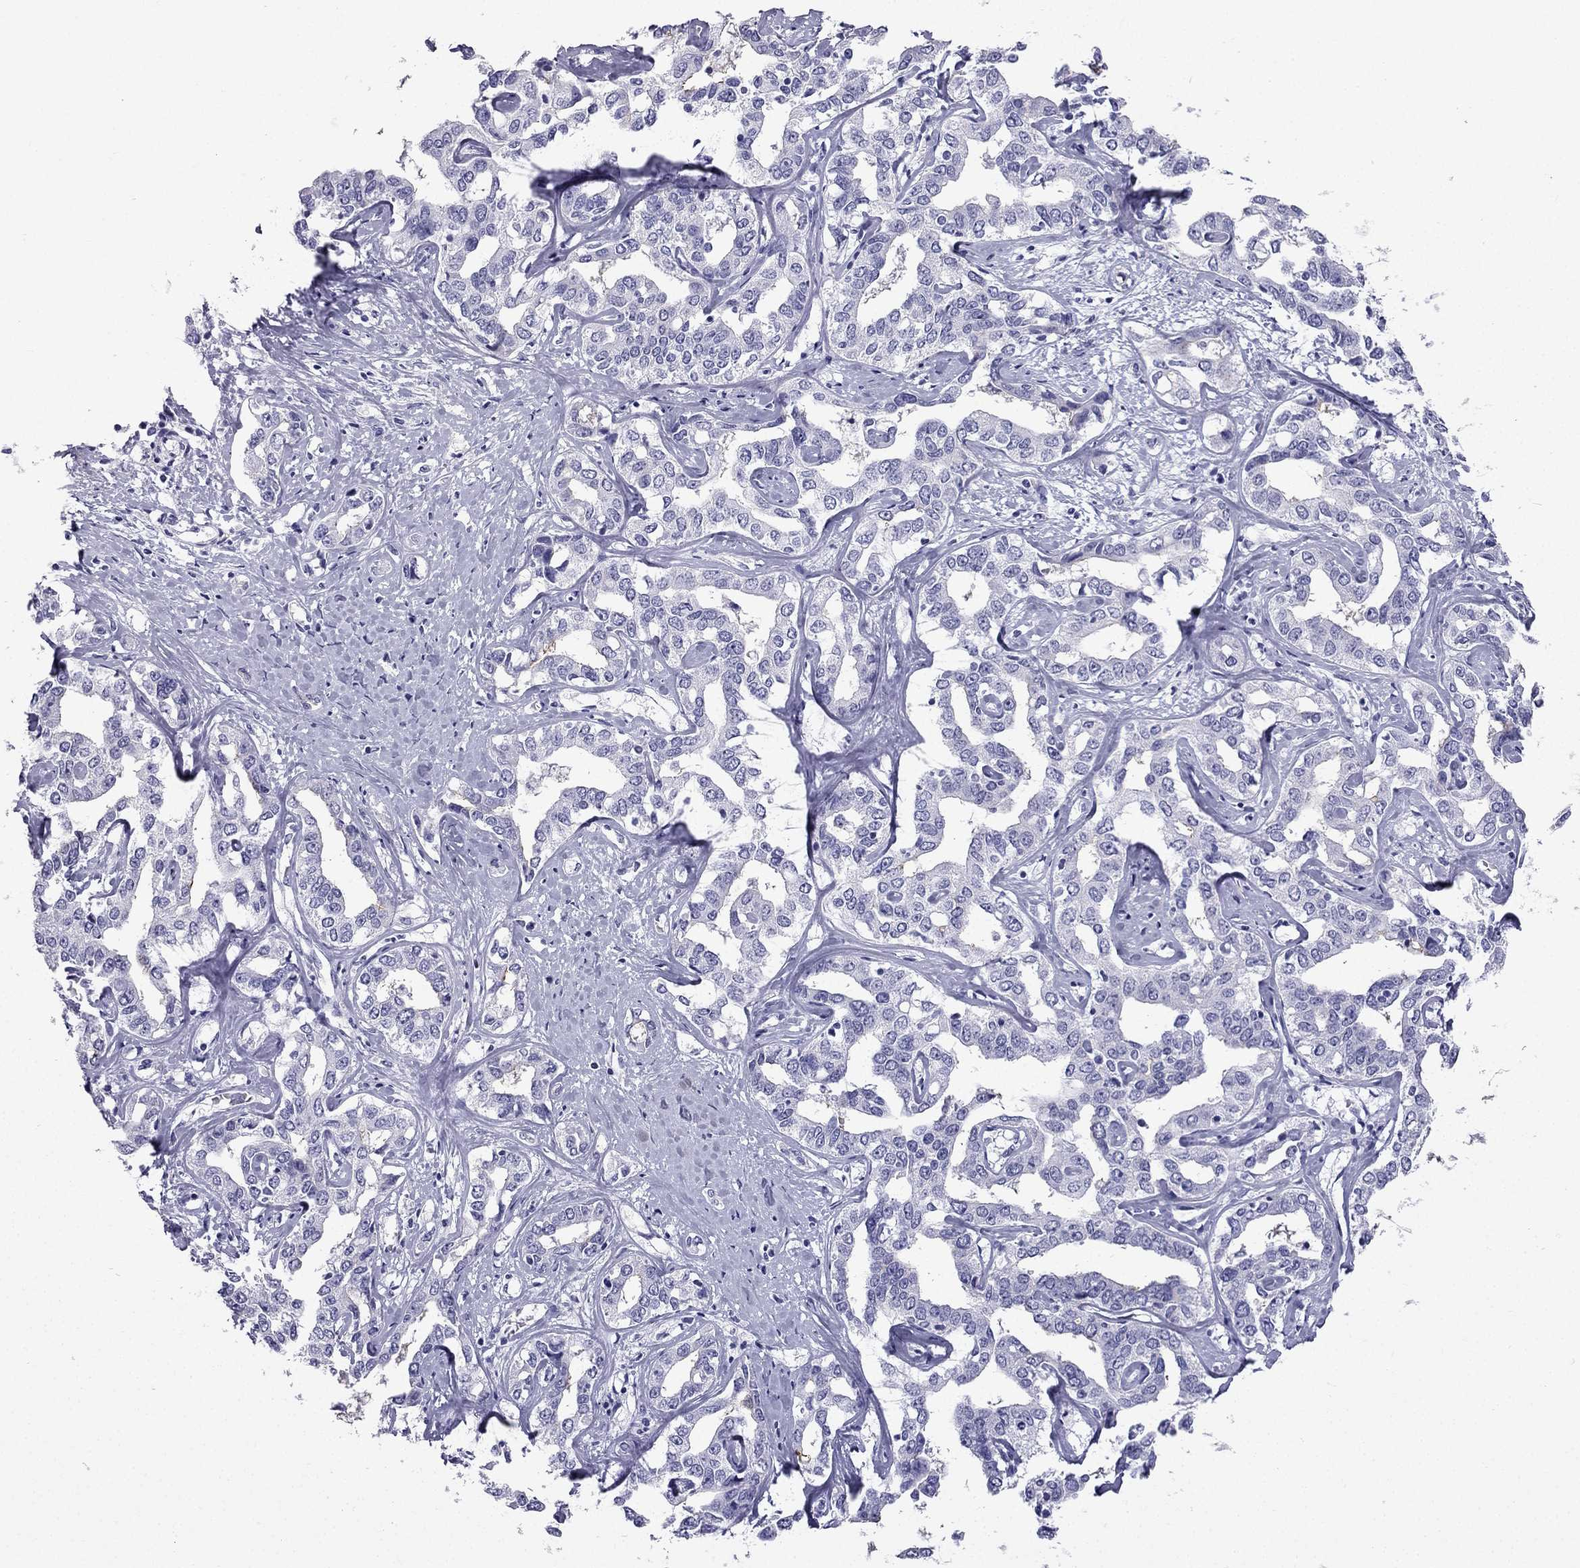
{"staining": {"intensity": "negative", "quantity": "none", "location": "none"}, "tissue": "liver cancer", "cell_type": "Tumor cells", "image_type": "cancer", "snomed": [{"axis": "morphology", "description": "Cholangiocarcinoma"}, {"axis": "topography", "description": "Liver"}], "caption": "This photomicrograph is of liver cholangiocarcinoma stained with immunohistochemistry (IHC) to label a protein in brown with the nuclei are counter-stained blue. There is no staining in tumor cells.", "gene": "GJA8", "patient": {"sex": "male", "age": 59}}